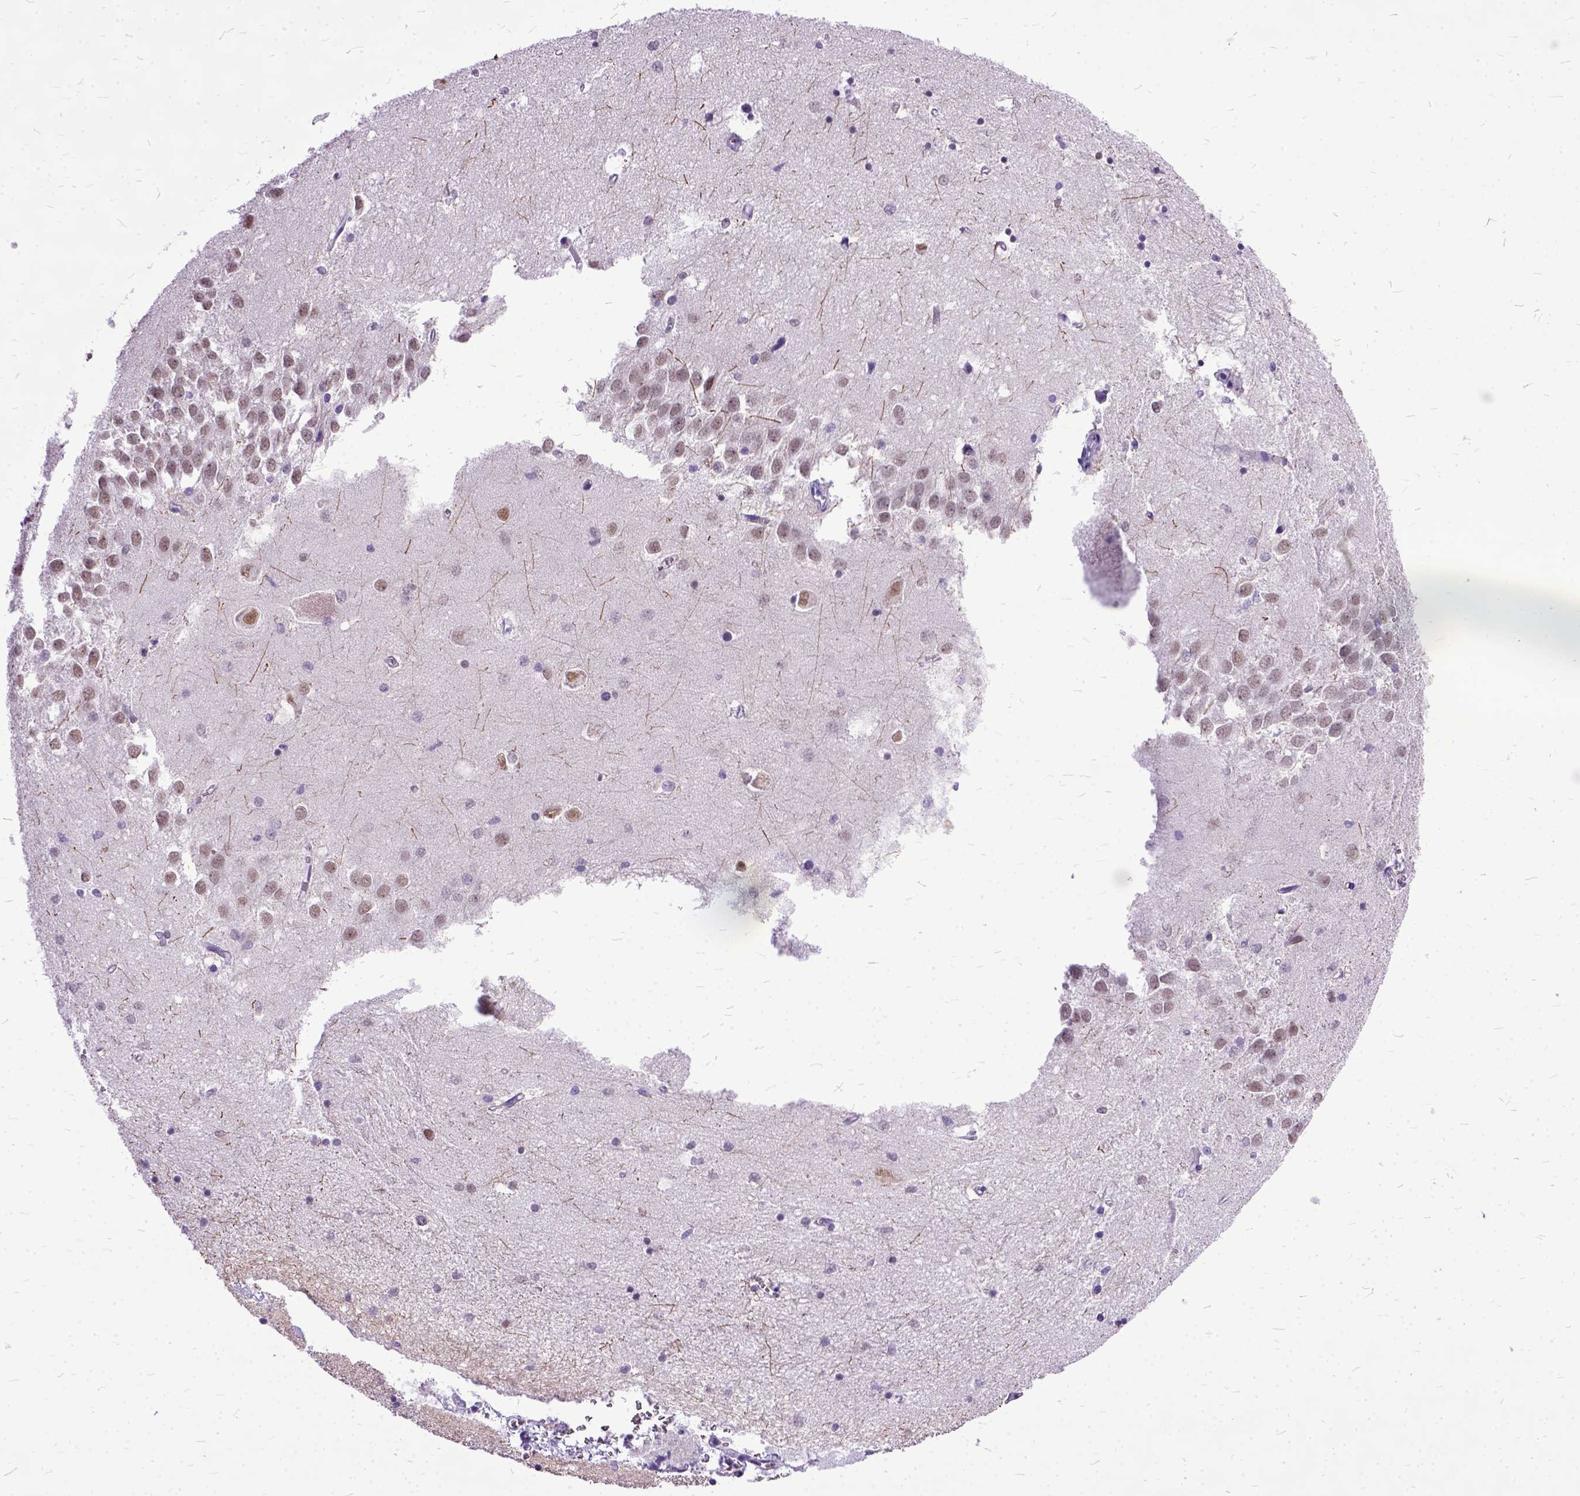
{"staining": {"intensity": "negative", "quantity": "none", "location": "none"}, "tissue": "hippocampus", "cell_type": "Glial cells", "image_type": "normal", "snomed": [{"axis": "morphology", "description": "Normal tissue, NOS"}, {"axis": "topography", "description": "Lateral ventricle wall"}, {"axis": "topography", "description": "Hippocampus"}], "caption": "The IHC photomicrograph has no significant expression in glial cells of hippocampus.", "gene": "ORC5", "patient": {"sex": "female", "age": 63}}